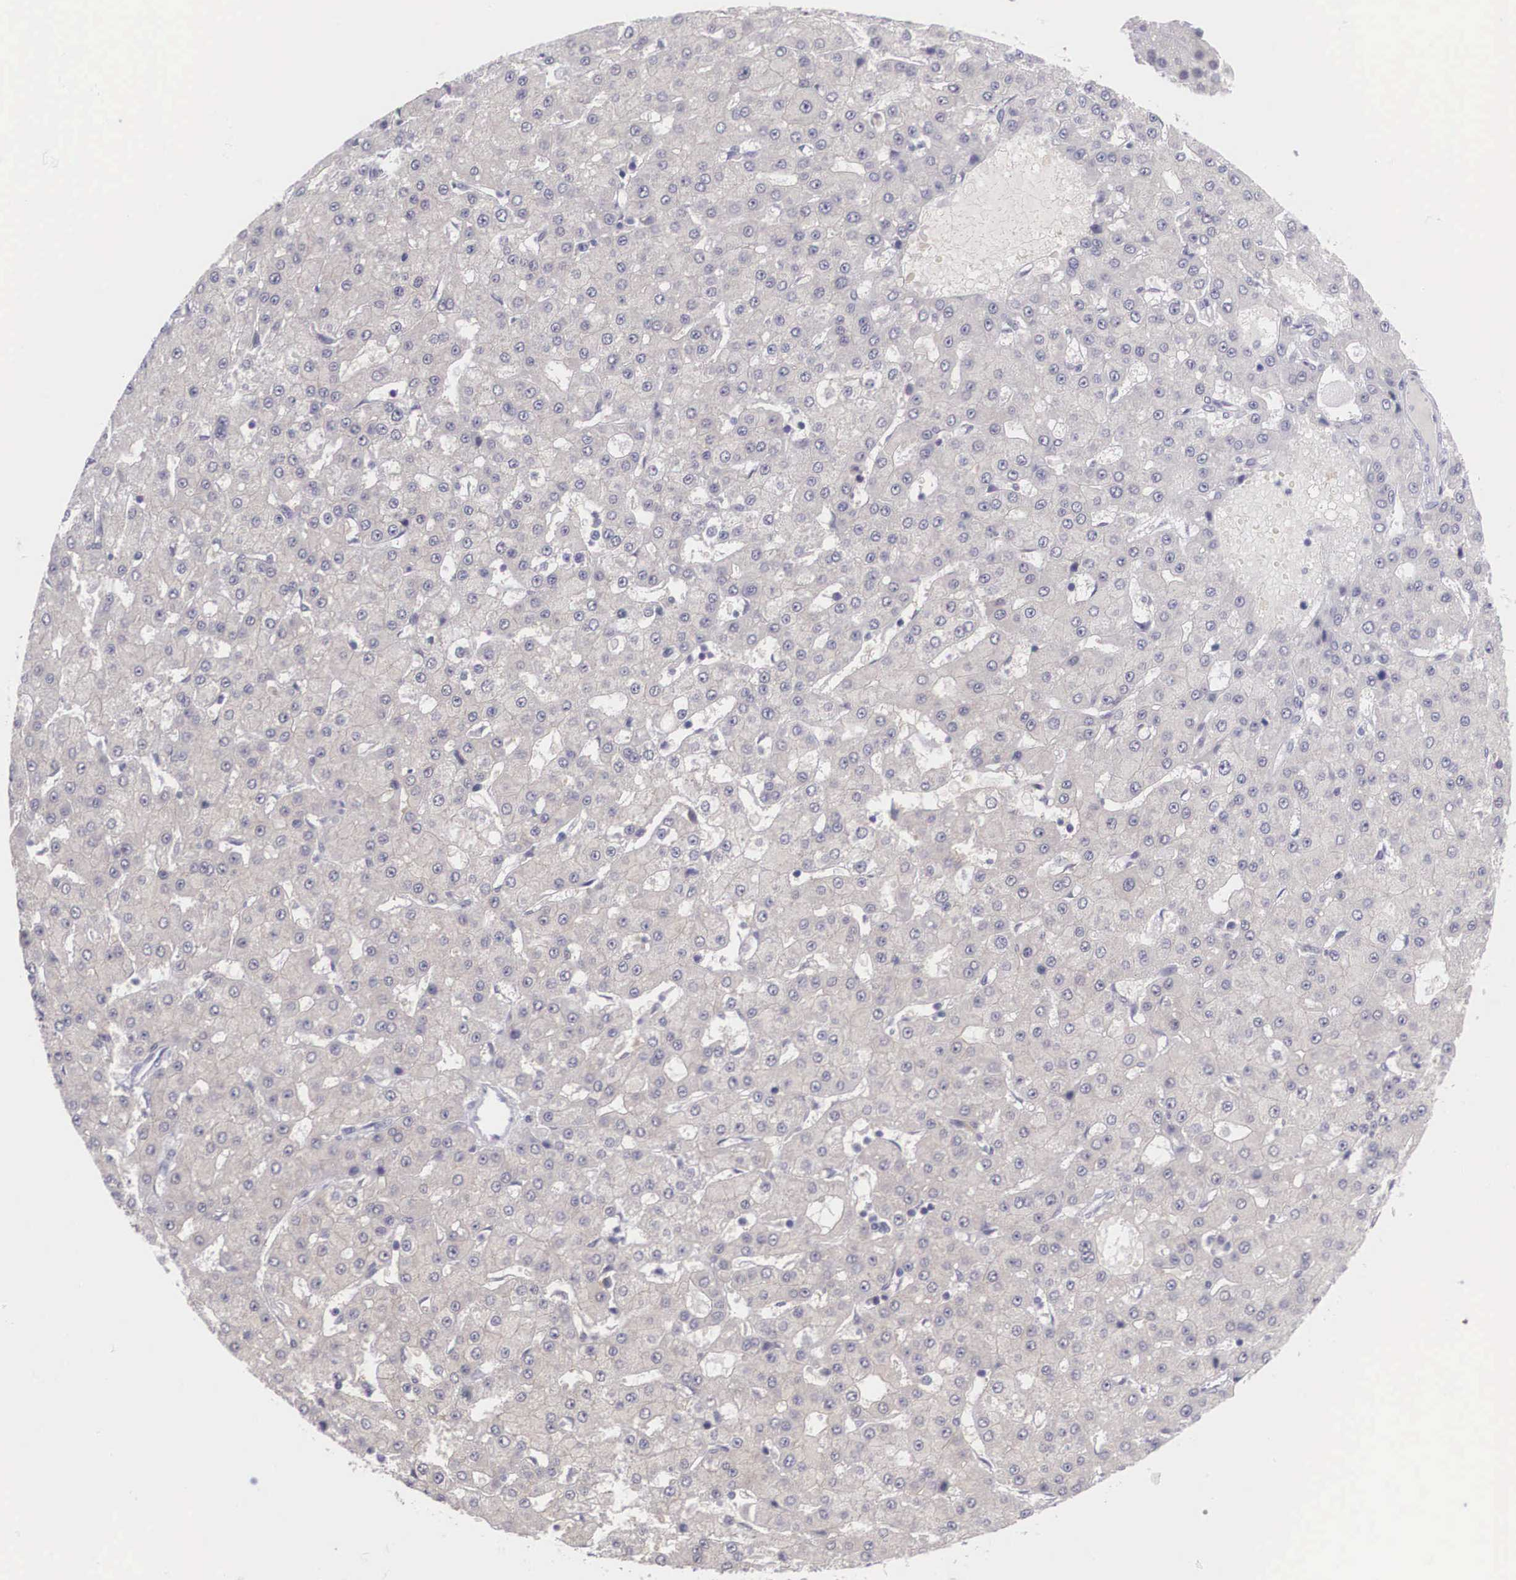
{"staining": {"intensity": "negative", "quantity": "none", "location": "none"}, "tissue": "liver cancer", "cell_type": "Tumor cells", "image_type": "cancer", "snomed": [{"axis": "morphology", "description": "Carcinoma, Hepatocellular, NOS"}, {"axis": "topography", "description": "Liver"}], "caption": "High magnification brightfield microscopy of hepatocellular carcinoma (liver) stained with DAB (3,3'-diaminobenzidine) (brown) and counterstained with hematoxylin (blue): tumor cells show no significant positivity.", "gene": "NINL", "patient": {"sex": "male", "age": 47}}